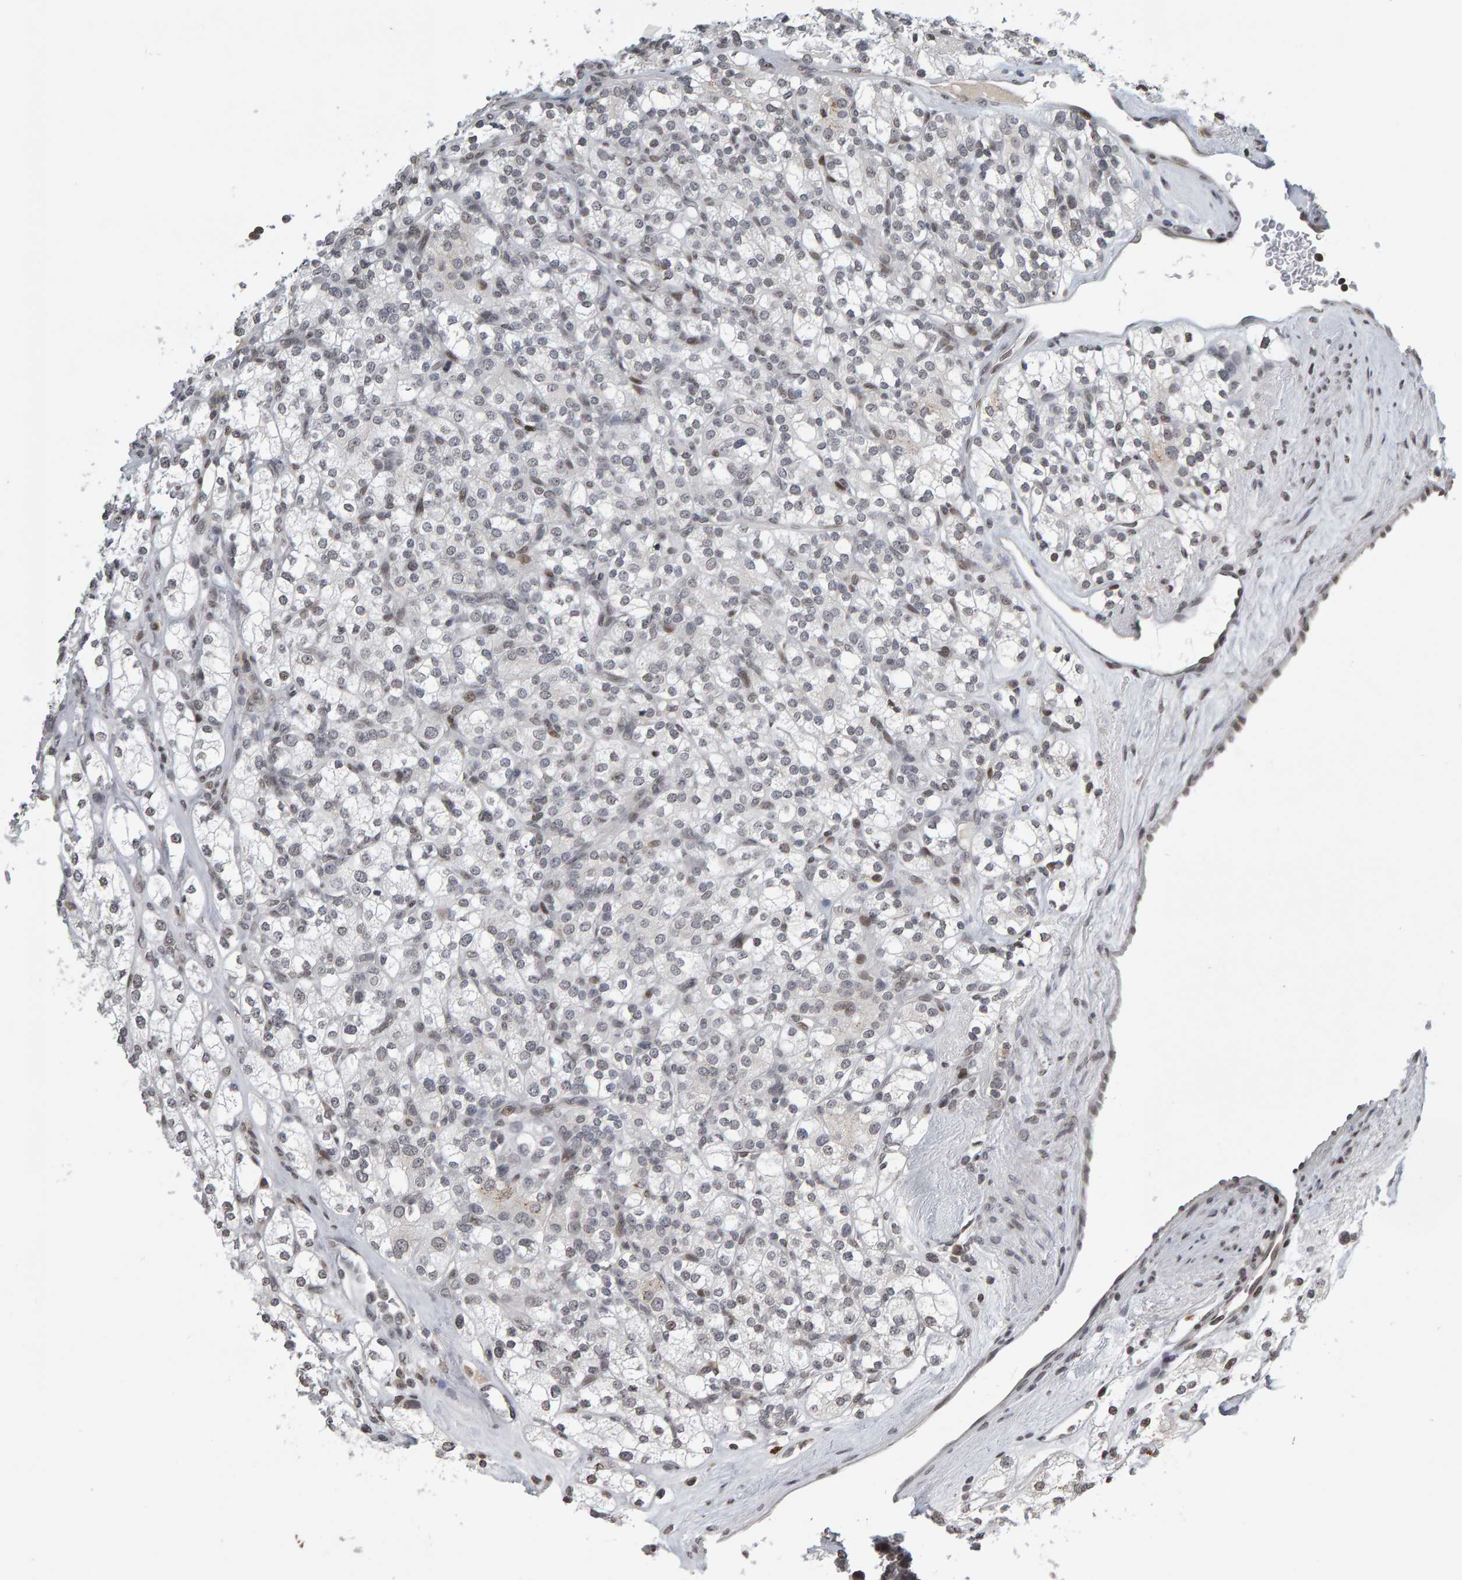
{"staining": {"intensity": "negative", "quantity": "none", "location": "none"}, "tissue": "renal cancer", "cell_type": "Tumor cells", "image_type": "cancer", "snomed": [{"axis": "morphology", "description": "Adenocarcinoma, NOS"}, {"axis": "topography", "description": "Kidney"}], "caption": "Renal cancer (adenocarcinoma) was stained to show a protein in brown. There is no significant staining in tumor cells. (Brightfield microscopy of DAB immunohistochemistry at high magnification).", "gene": "TRAM1", "patient": {"sex": "male", "age": 77}}